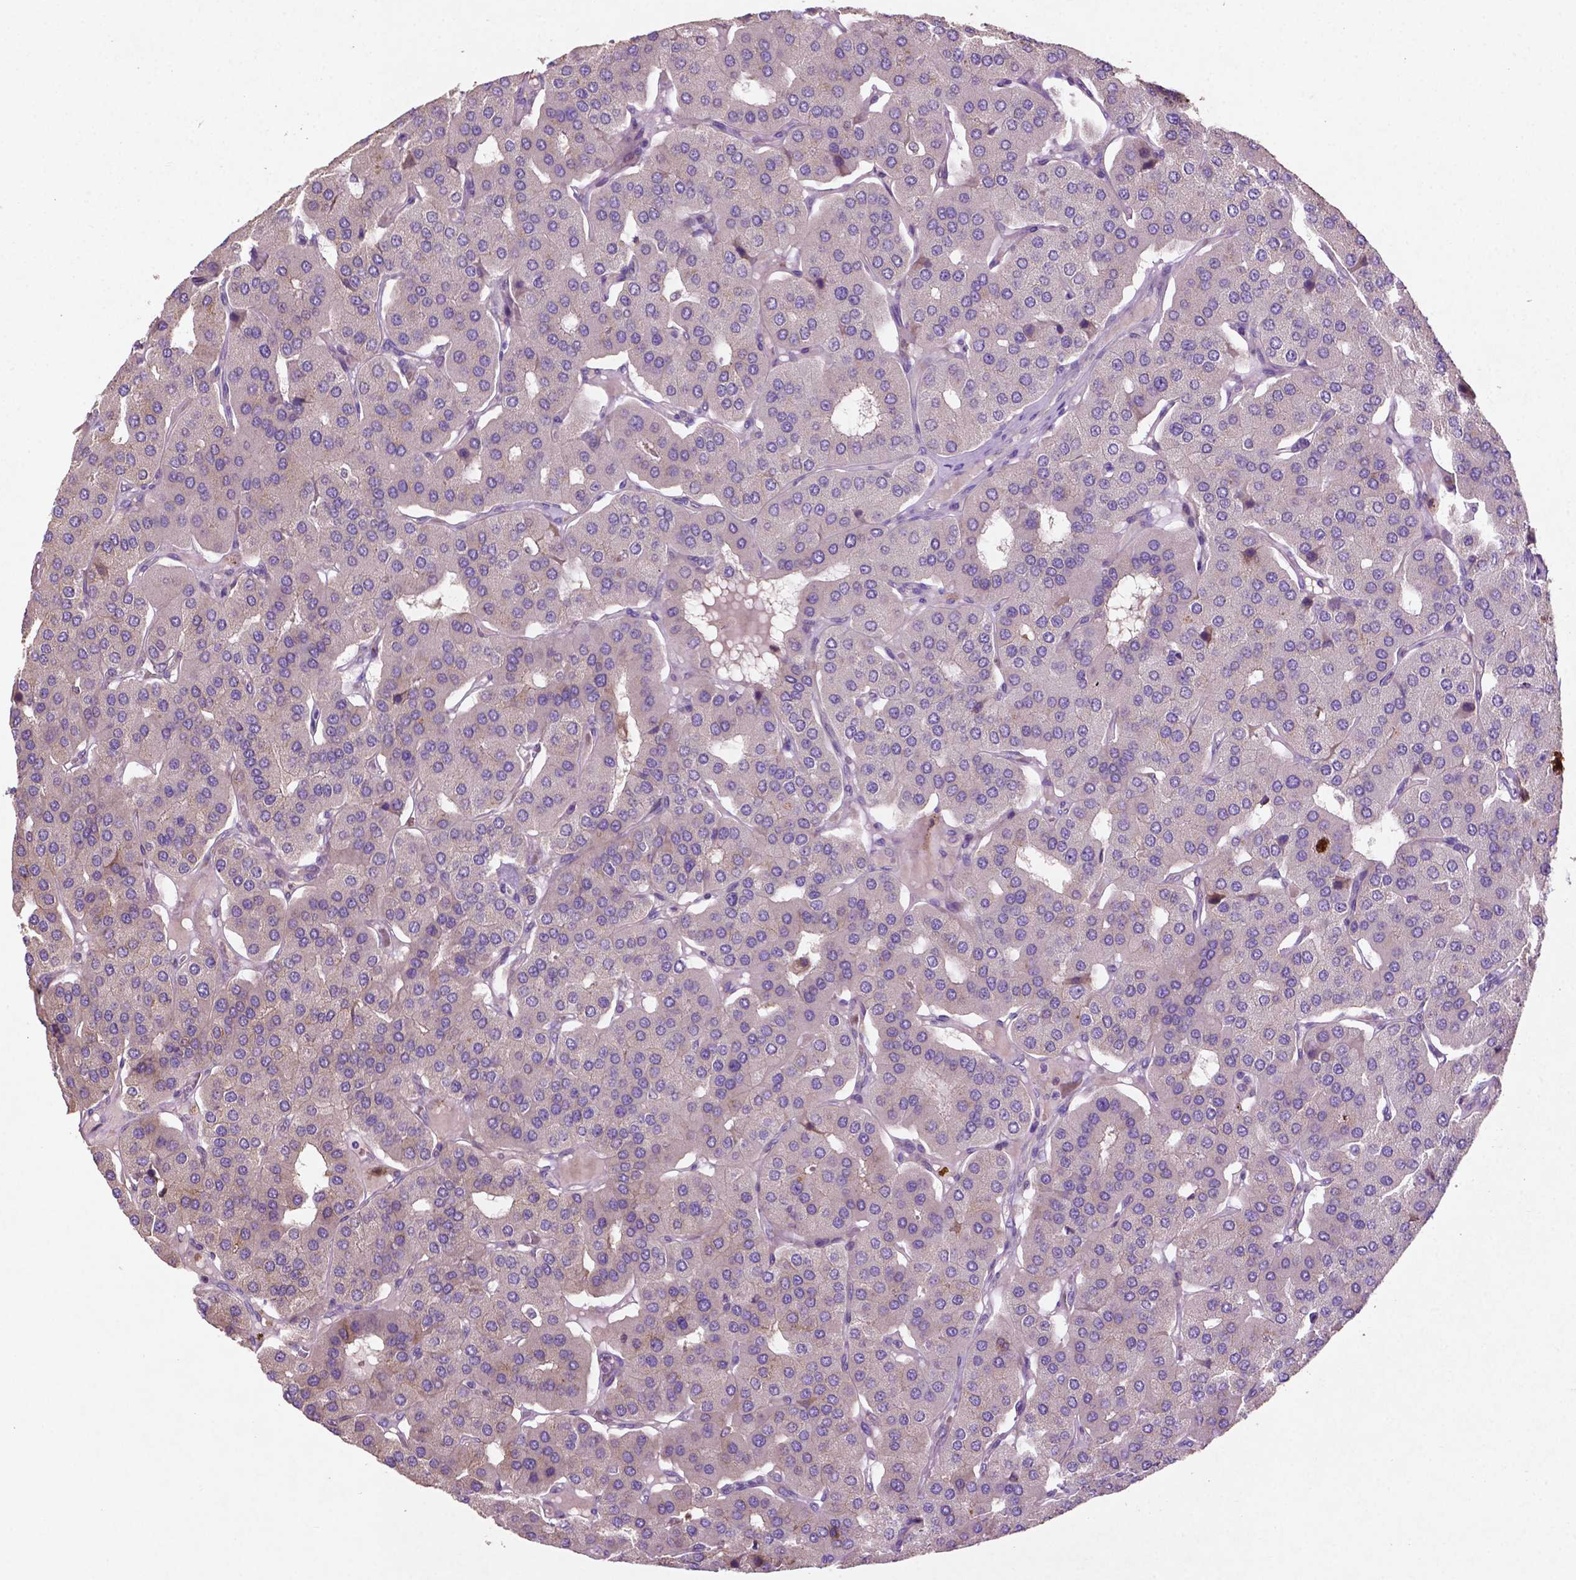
{"staining": {"intensity": "negative", "quantity": "none", "location": "none"}, "tissue": "parathyroid gland", "cell_type": "Glandular cells", "image_type": "normal", "snomed": [{"axis": "morphology", "description": "Normal tissue, NOS"}, {"axis": "morphology", "description": "Adenoma, NOS"}, {"axis": "topography", "description": "Parathyroid gland"}], "caption": "Unremarkable parathyroid gland was stained to show a protein in brown. There is no significant positivity in glandular cells.", "gene": "MBTPS1", "patient": {"sex": "female", "age": 86}}